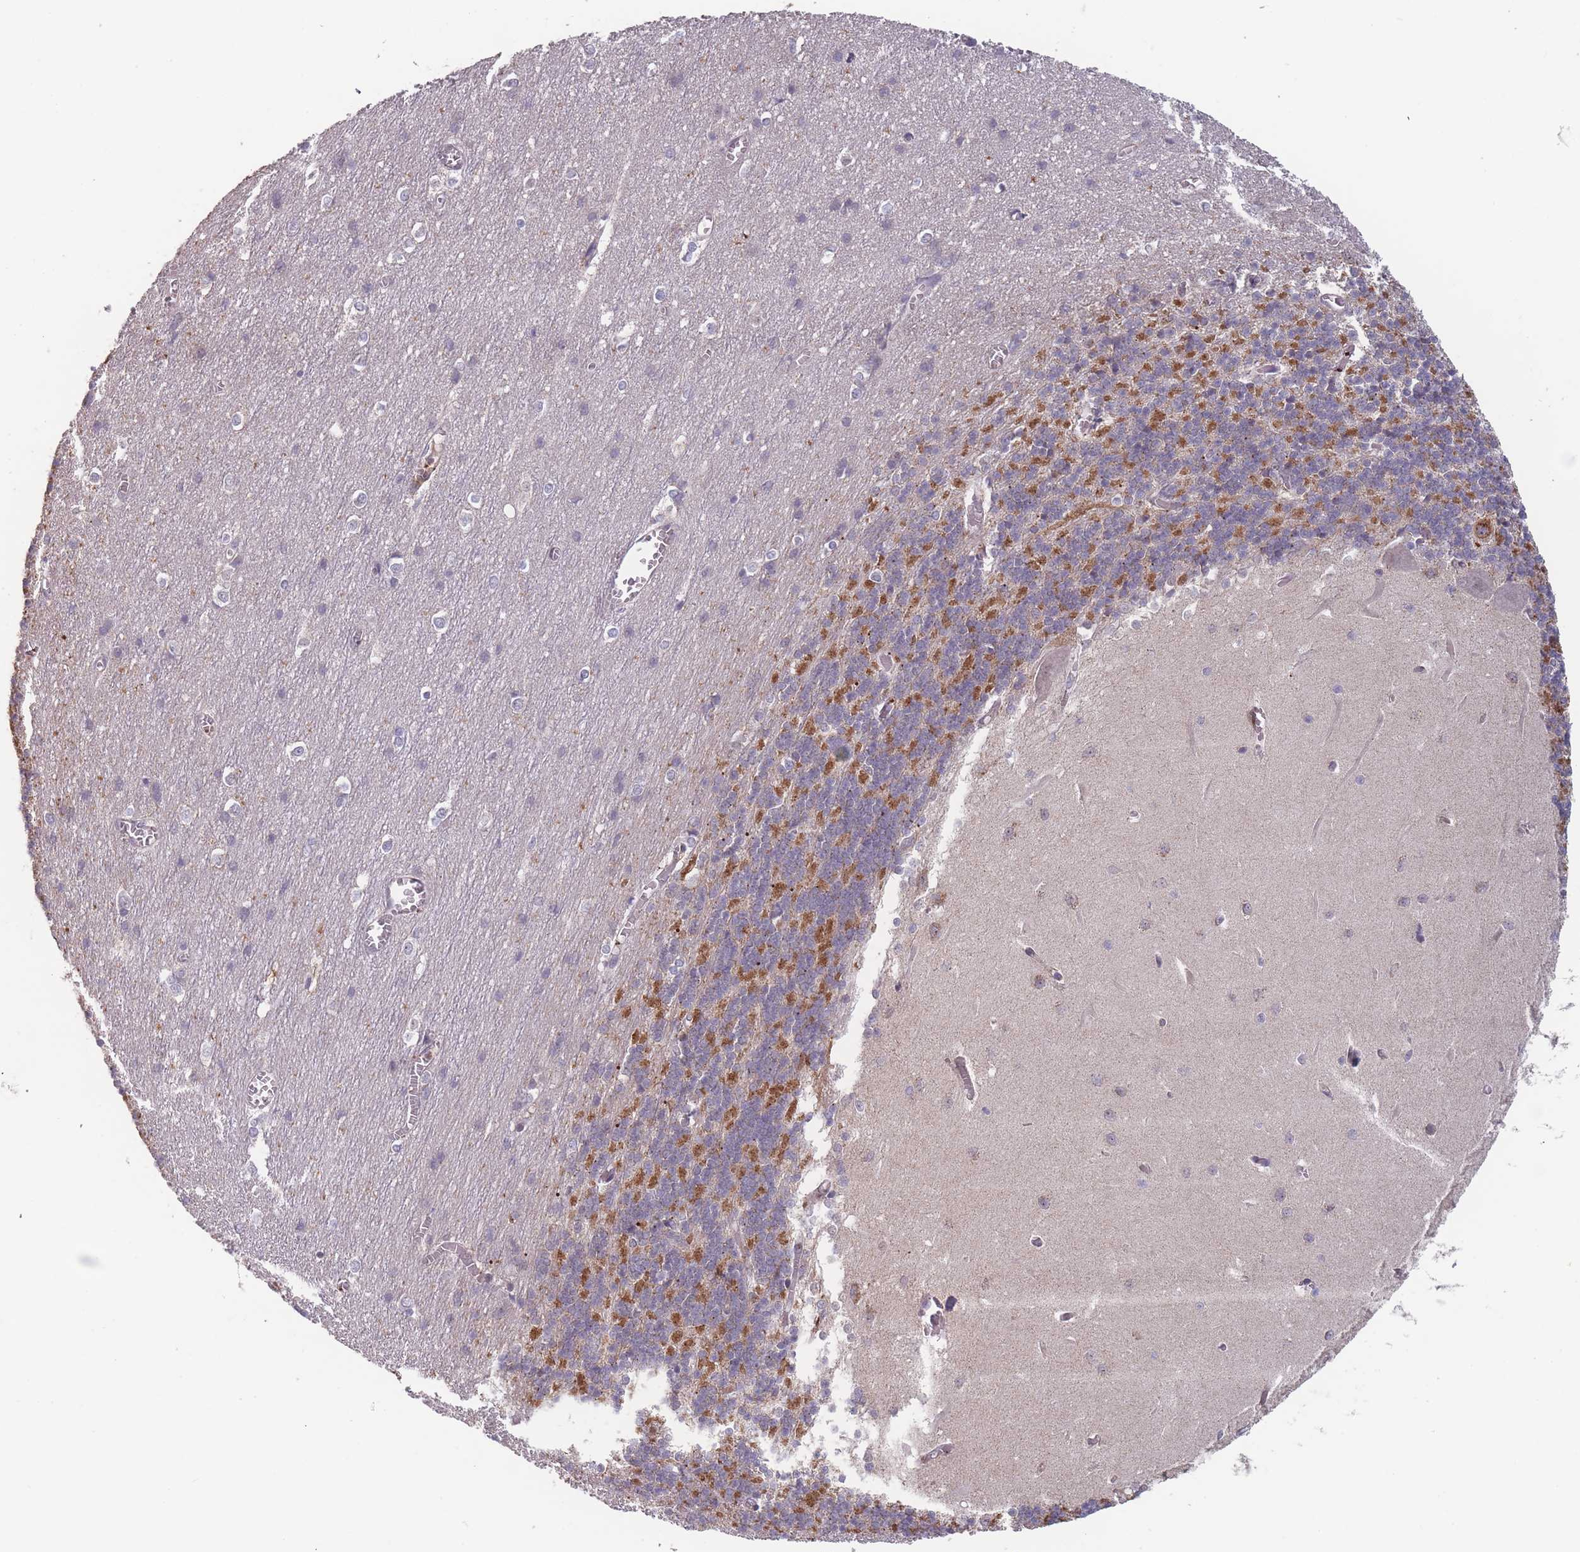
{"staining": {"intensity": "moderate", "quantity": "25%-75%", "location": "cytoplasmic/membranous"}, "tissue": "cerebellum", "cell_type": "Cells in granular layer", "image_type": "normal", "snomed": [{"axis": "morphology", "description": "Normal tissue, NOS"}, {"axis": "topography", "description": "Cerebellum"}], "caption": "A medium amount of moderate cytoplasmic/membranous staining is identified in approximately 25%-75% of cells in granular layer in benign cerebellum. (DAB IHC, brown staining for protein, blue staining for nuclei).", "gene": "TMEM232", "patient": {"sex": "male", "age": 37}}